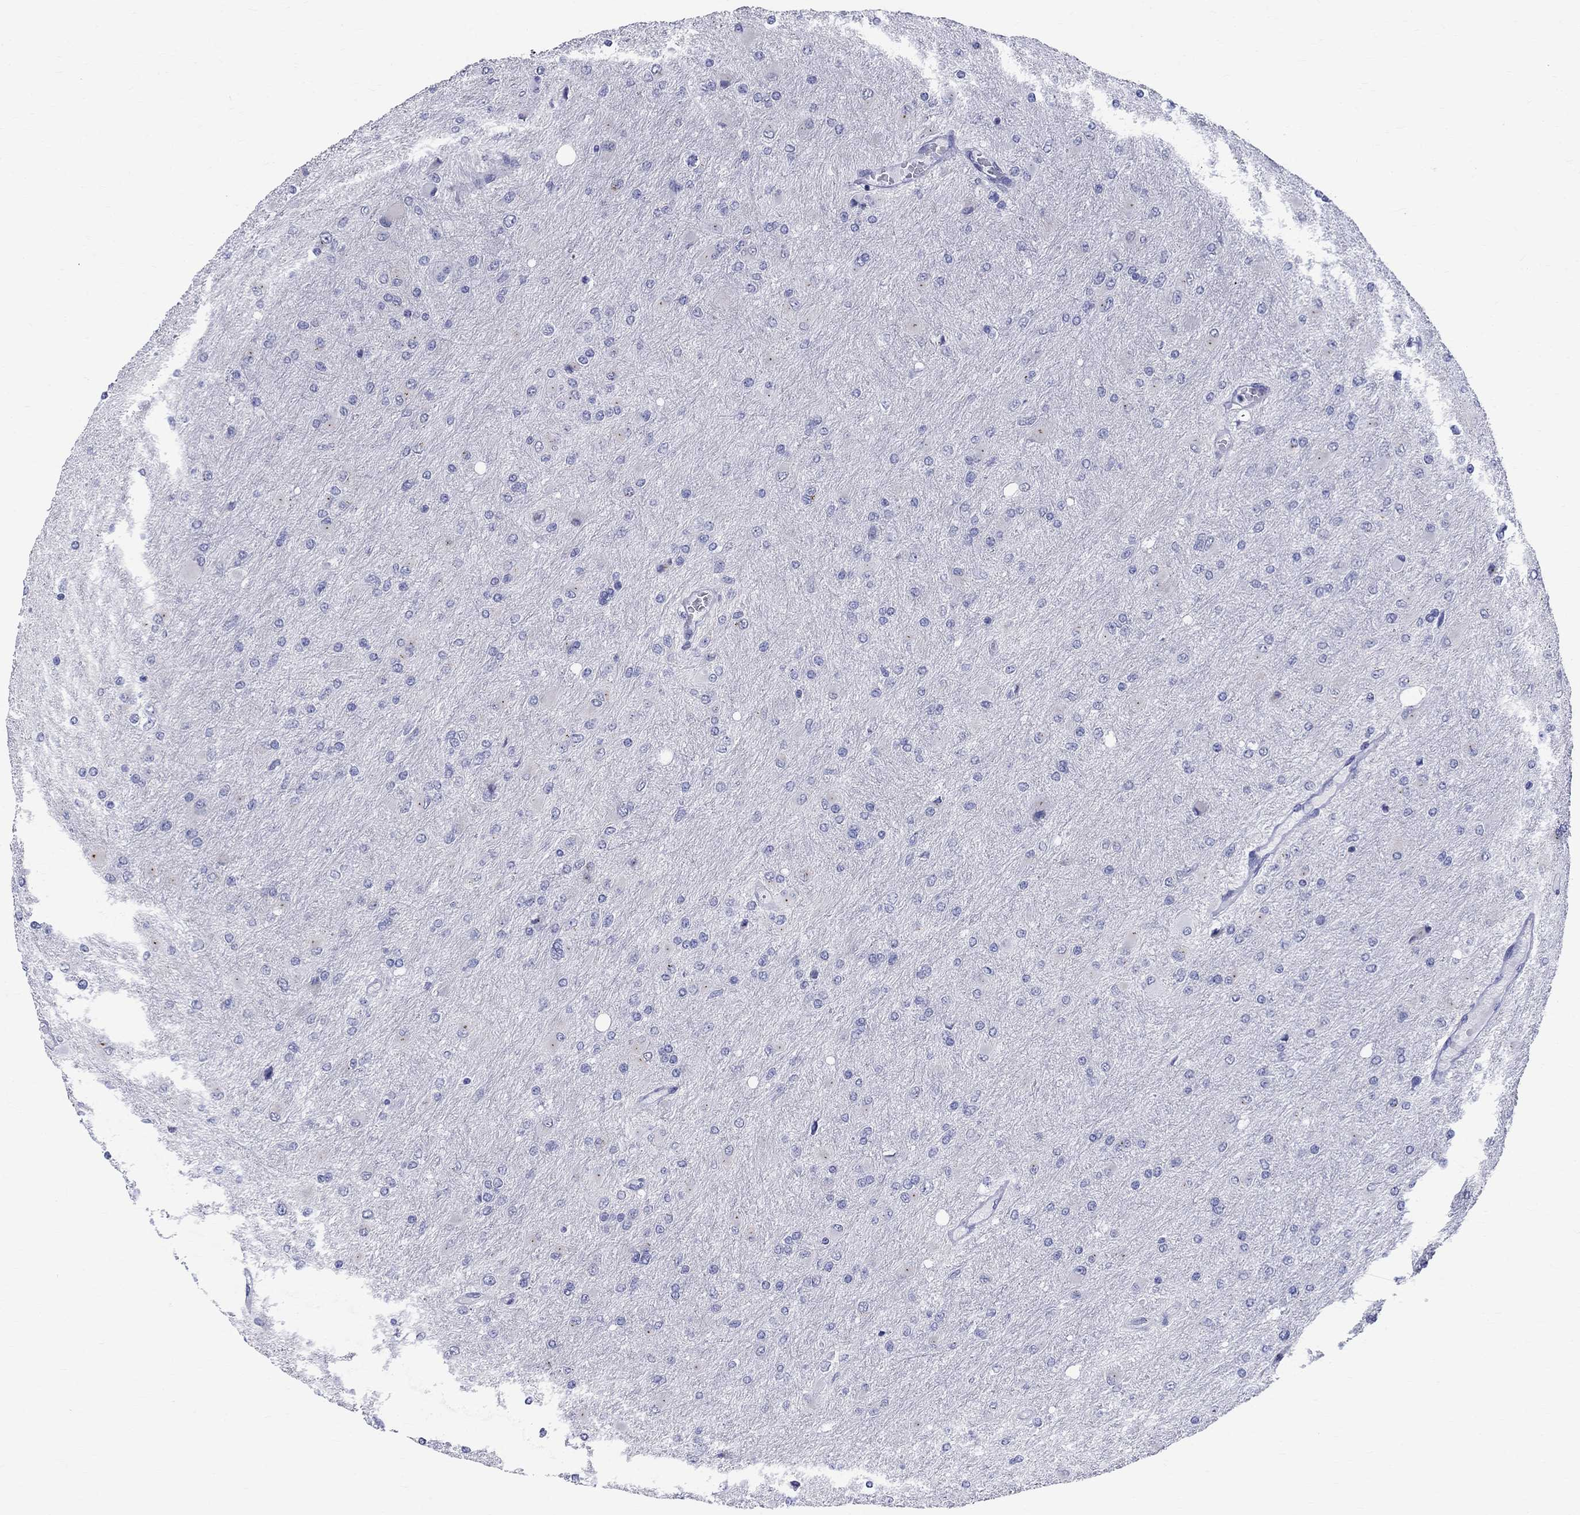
{"staining": {"intensity": "negative", "quantity": "none", "location": "none"}, "tissue": "glioma", "cell_type": "Tumor cells", "image_type": "cancer", "snomed": [{"axis": "morphology", "description": "Glioma, malignant, High grade"}, {"axis": "topography", "description": "Cerebral cortex"}], "caption": "An immunohistochemistry image of glioma is shown. There is no staining in tumor cells of glioma. Brightfield microscopy of immunohistochemistry (IHC) stained with DAB (brown) and hematoxylin (blue), captured at high magnification.", "gene": "CEP43", "patient": {"sex": "female", "age": 36}}